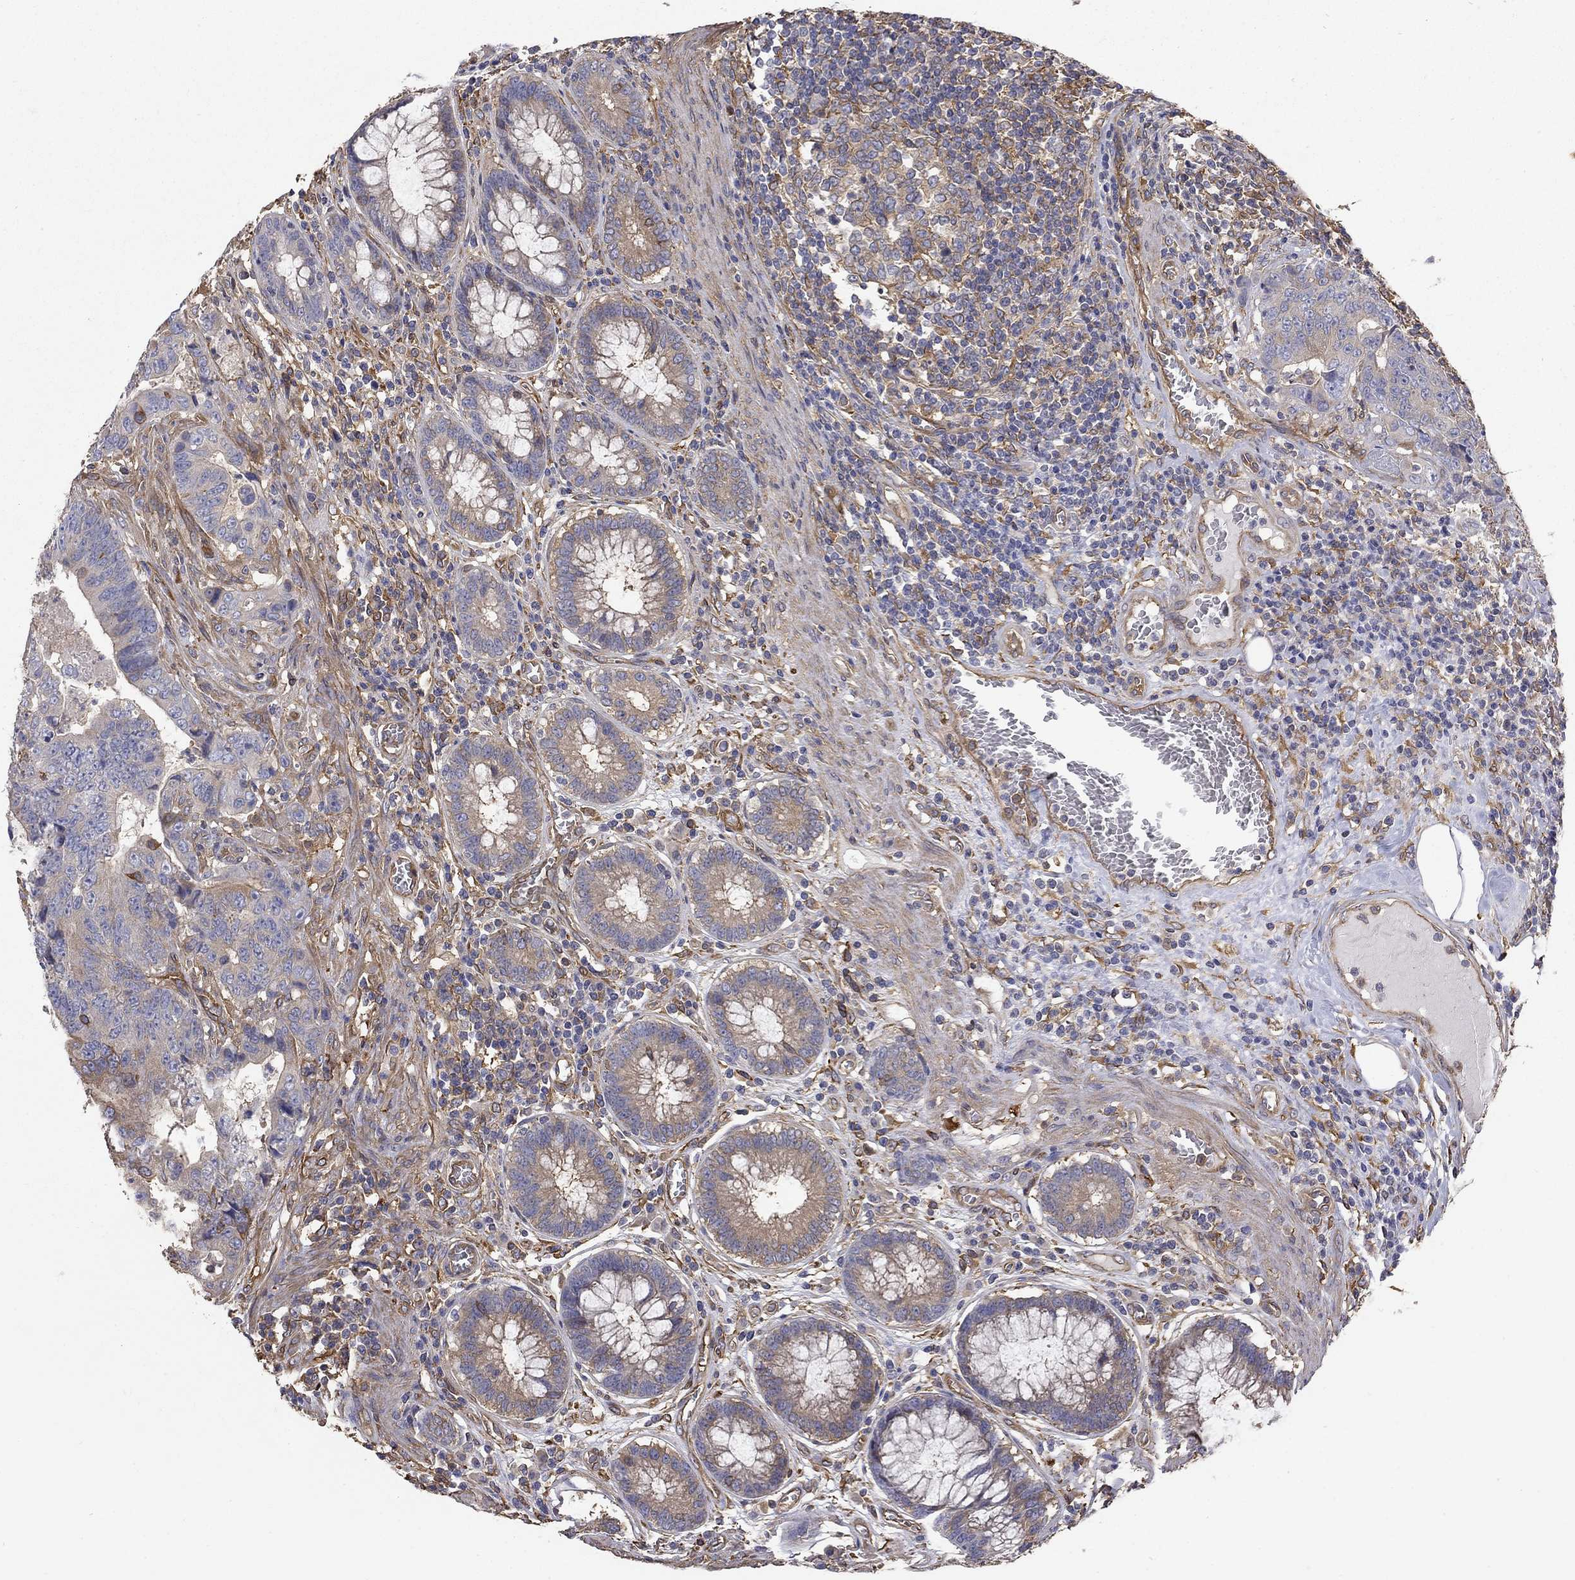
{"staining": {"intensity": "weak", "quantity": "25%-75%", "location": "cytoplasmic/membranous"}, "tissue": "colorectal cancer", "cell_type": "Tumor cells", "image_type": "cancer", "snomed": [{"axis": "morphology", "description": "Adenocarcinoma, NOS"}, {"axis": "topography", "description": "Colon"}], "caption": "This is a histology image of immunohistochemistry (IHC) staining of colorectal adenocarcinoma, which shows weak positivity in the cytoplasmic/membranous of tumor cells.", "gene": "DPYSL2", "patient": {"sex": "female", "age": 48}}